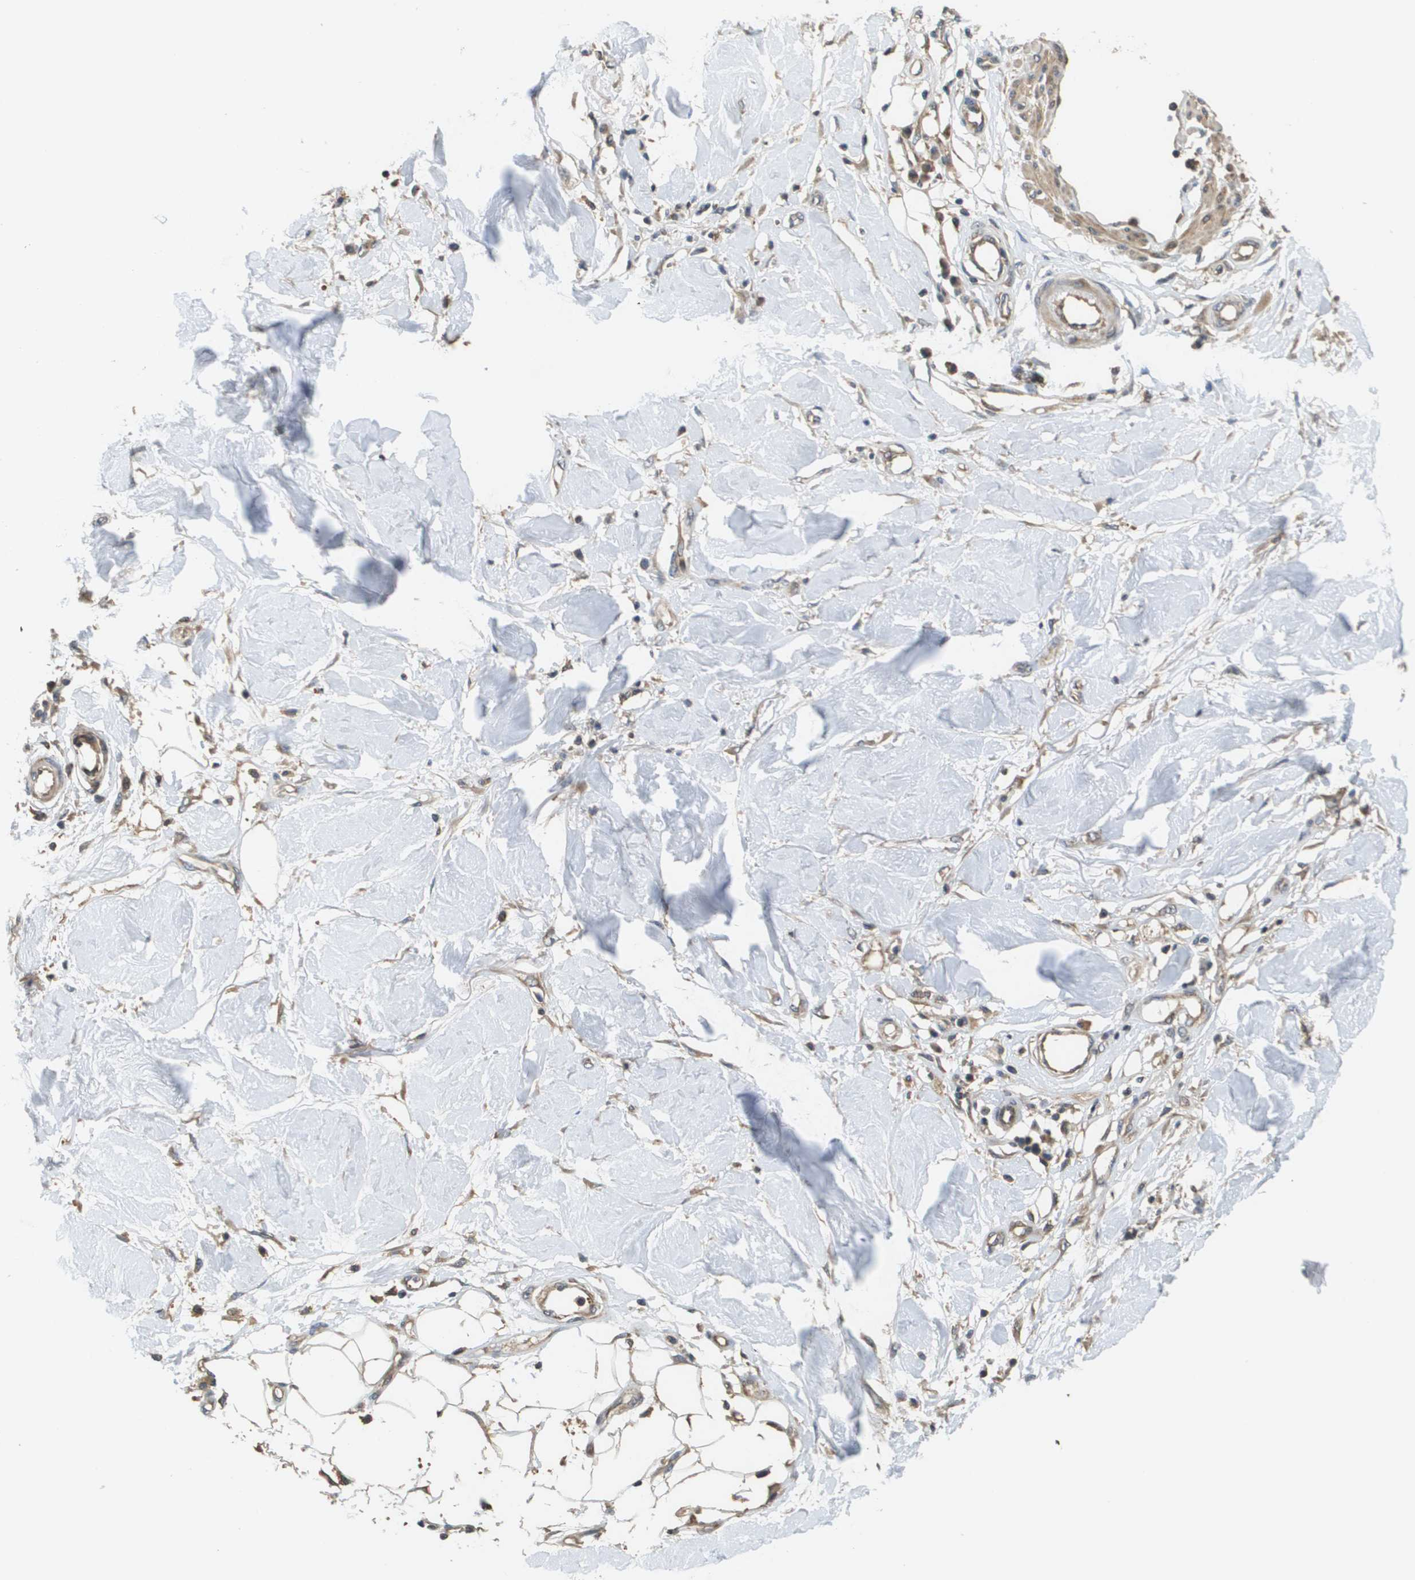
{"staining": {"intensity": "weak", "quantity": "25%-75%", "location": "cytoplasmic/membranous"}, "tissue": "adipose tissue", "cell_type": "Adipocytes", "image_type": "normal", "snomed": [{"axis": "morphology", "description": "Normal tissue, NOS"}, {"axis": "morphology", "description": "Squamous cell carcinoma, NOS"}, {"axis": "topography", "description": "Skin"}, {"axis": "topography", "description": "Peripheral nerve tissue"}], "caption": "Immunohistochemistry histopathology image of unremarkable human adipose tissue stained for a protein (brown), which demonstrates low levels of weak cytoplasmic/membranous staining in about 25%-75% of adipocytes.", "gene": "RBM38", "patient": {"sex": "male", "age": 83}}